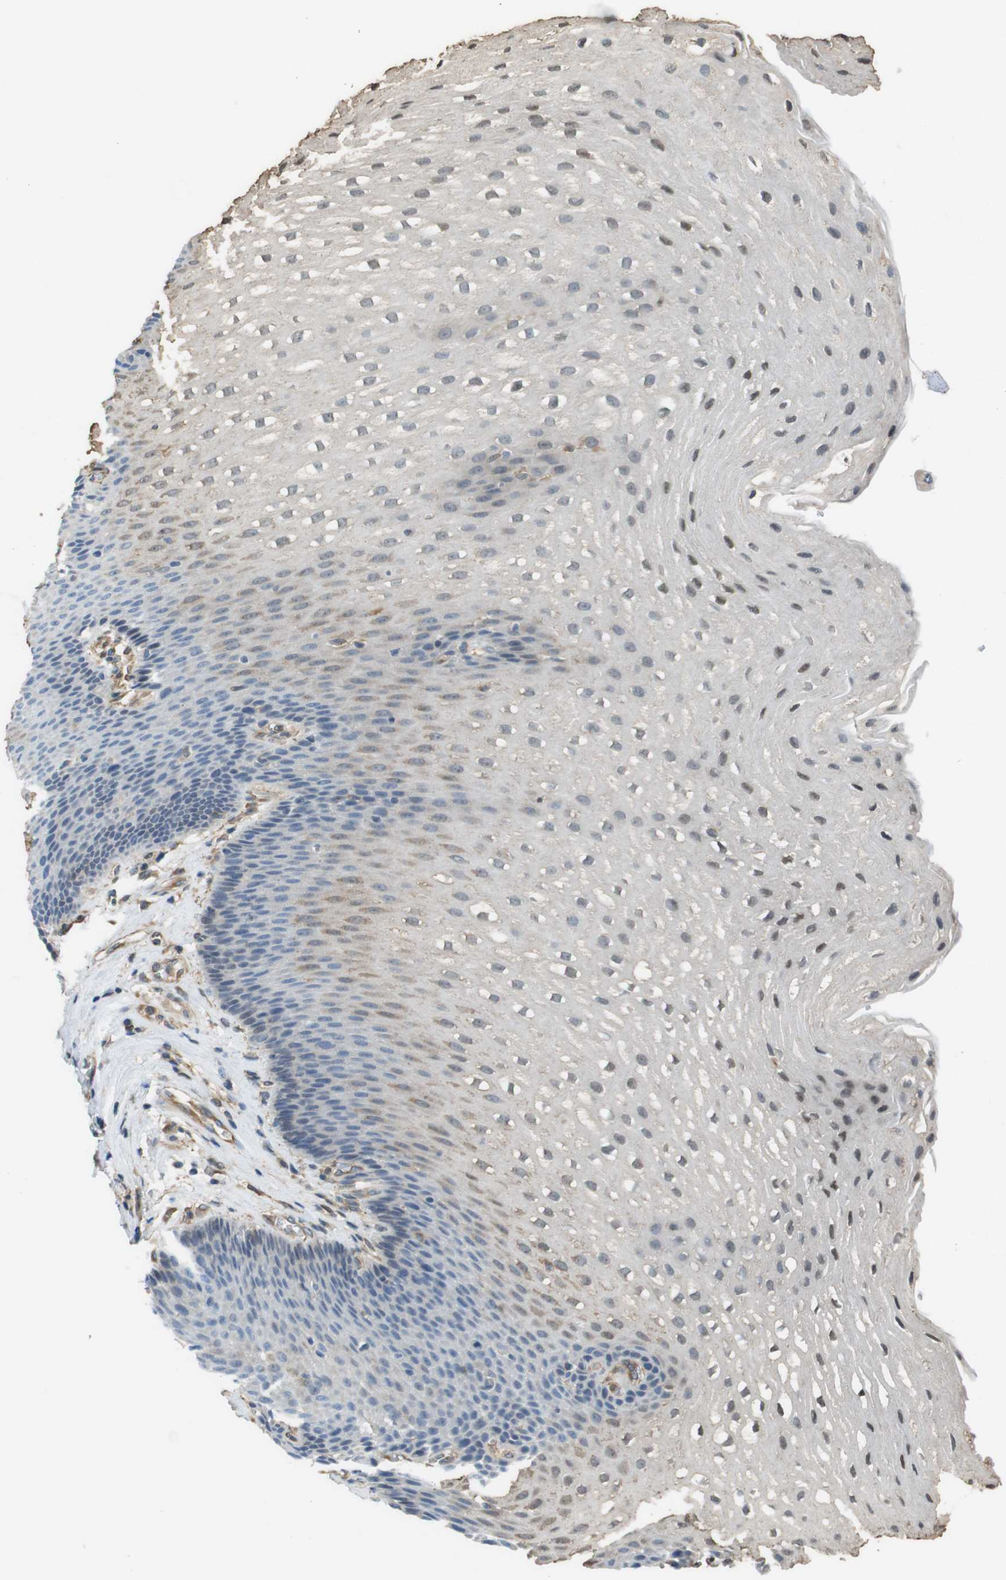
{"staining": {"intensity": "weak", "quantity": "25%-75%", "location": "cytoplasmic/membranous,nuclear"}, "tissue": "esophagus", "cell_type": "Squamous epithelial cells", "image_type": "normal", "snomed": [{"axis": "morphology", "description": "Normal tissue, NOS"}, {"axis": "topography", "description": "Esophagus"}], "caption": "High-power microscopy captured an immunohistochemistry histopathology image of normal esophagus, revealing weak cytoplasmic/membranous,nuclear expression in approximately 25%-75% of squamous epithelial cells.", "gene": "PCDH10", "patient": {"sex": "male", "age": 48}}